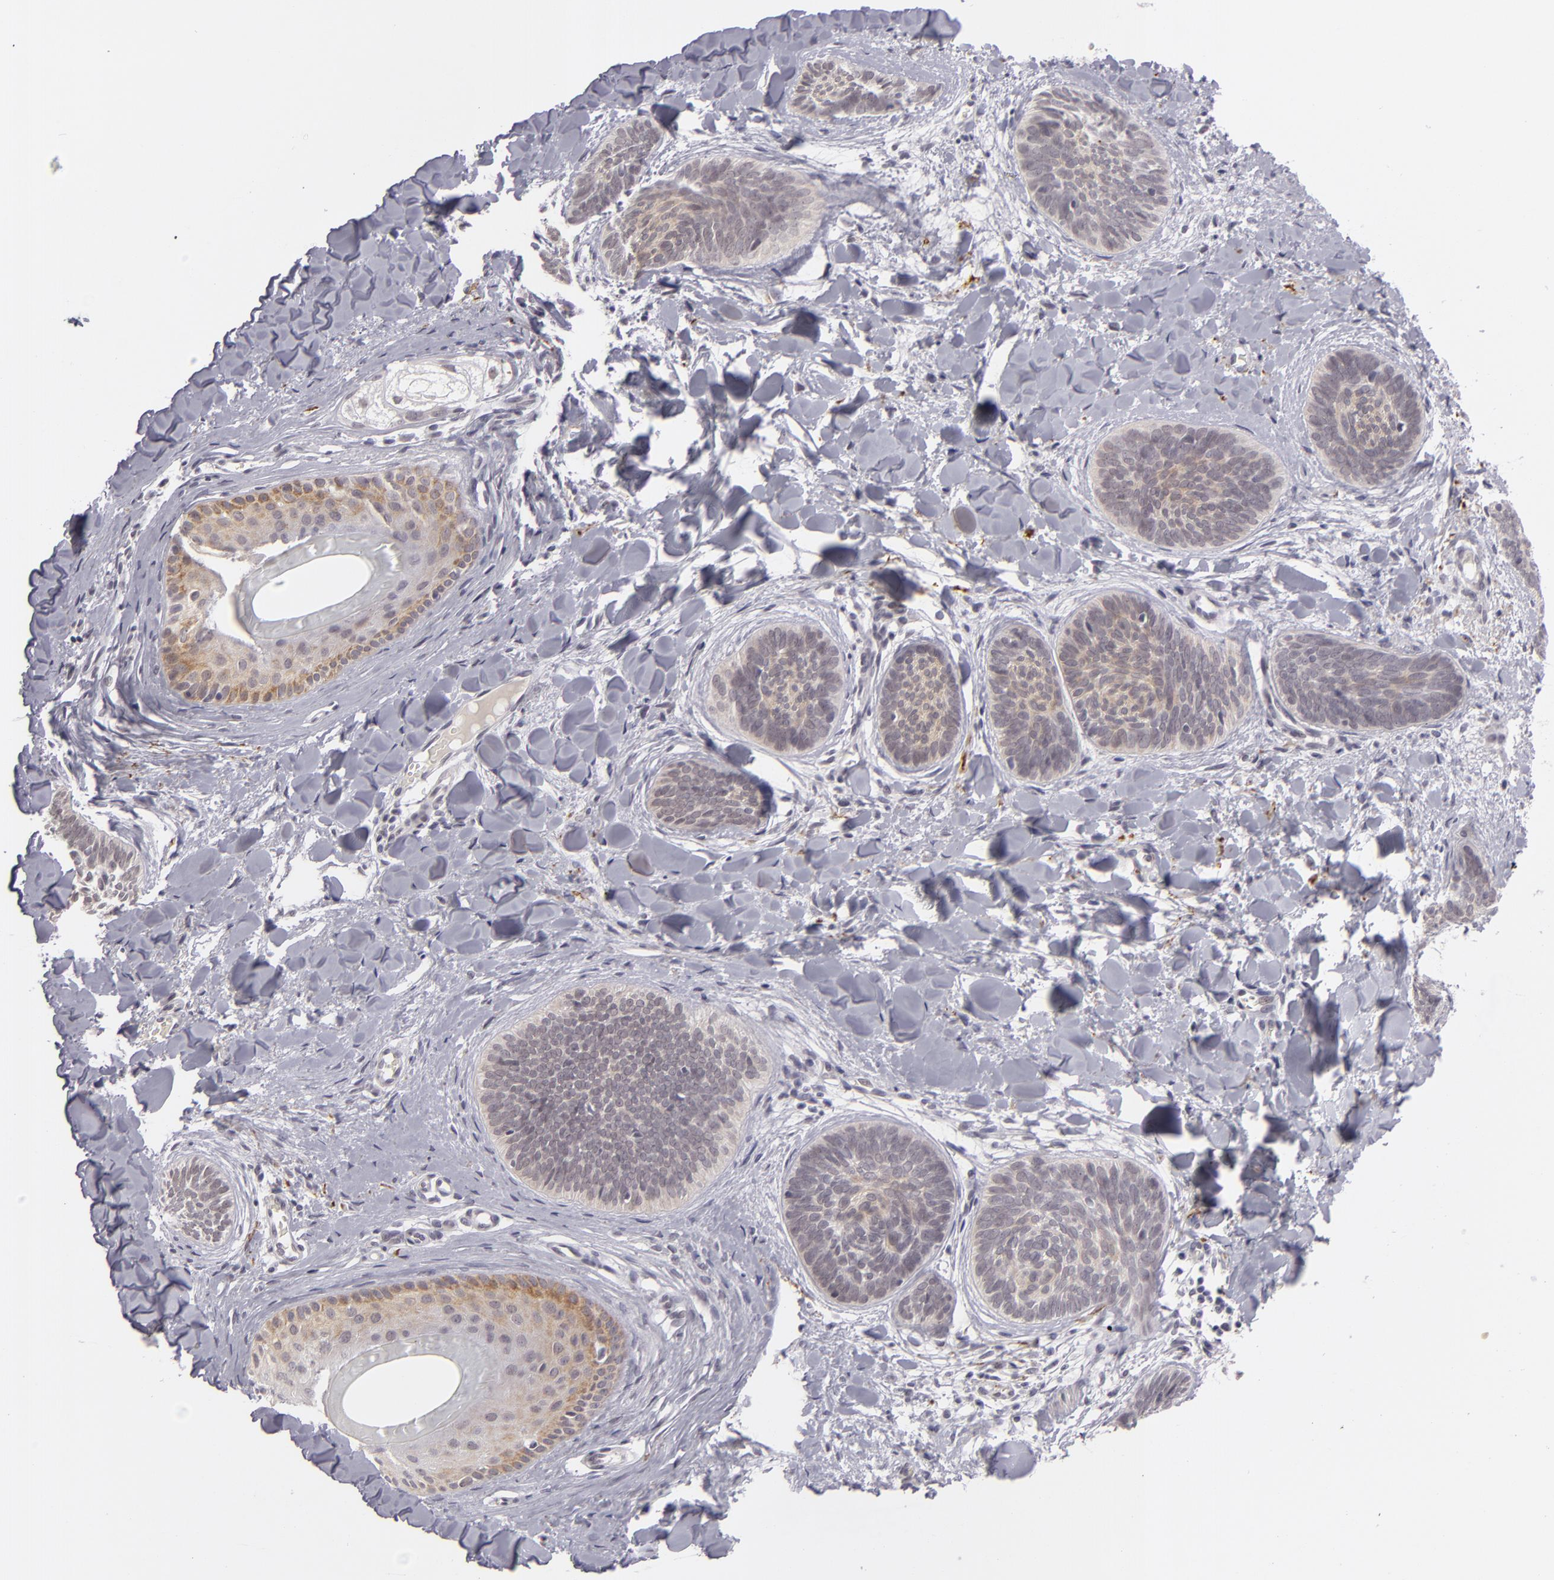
{"staining": {"intensity": "negative", "quantity": "none", "location": "none"}, "tissue": "skin cancer", "cell_type": "Tumor cells", "image_type": "cancer", "snomed": [{"axis": "morphology", "description": "Basal cell carcinoma"}, {"axis": "topography", "description": "Skin"}], "caption": "High magnification brightfield microscopy of skin cancer (basal cell carcinoma) stained with DAB (3,3'-diaminobenzidine) (brown) and counterstained with hematoxylin (blue): tumor cells show no significant expression.", "gene": "ZNF205", "patient": {"sex": "female", "age": 81}}